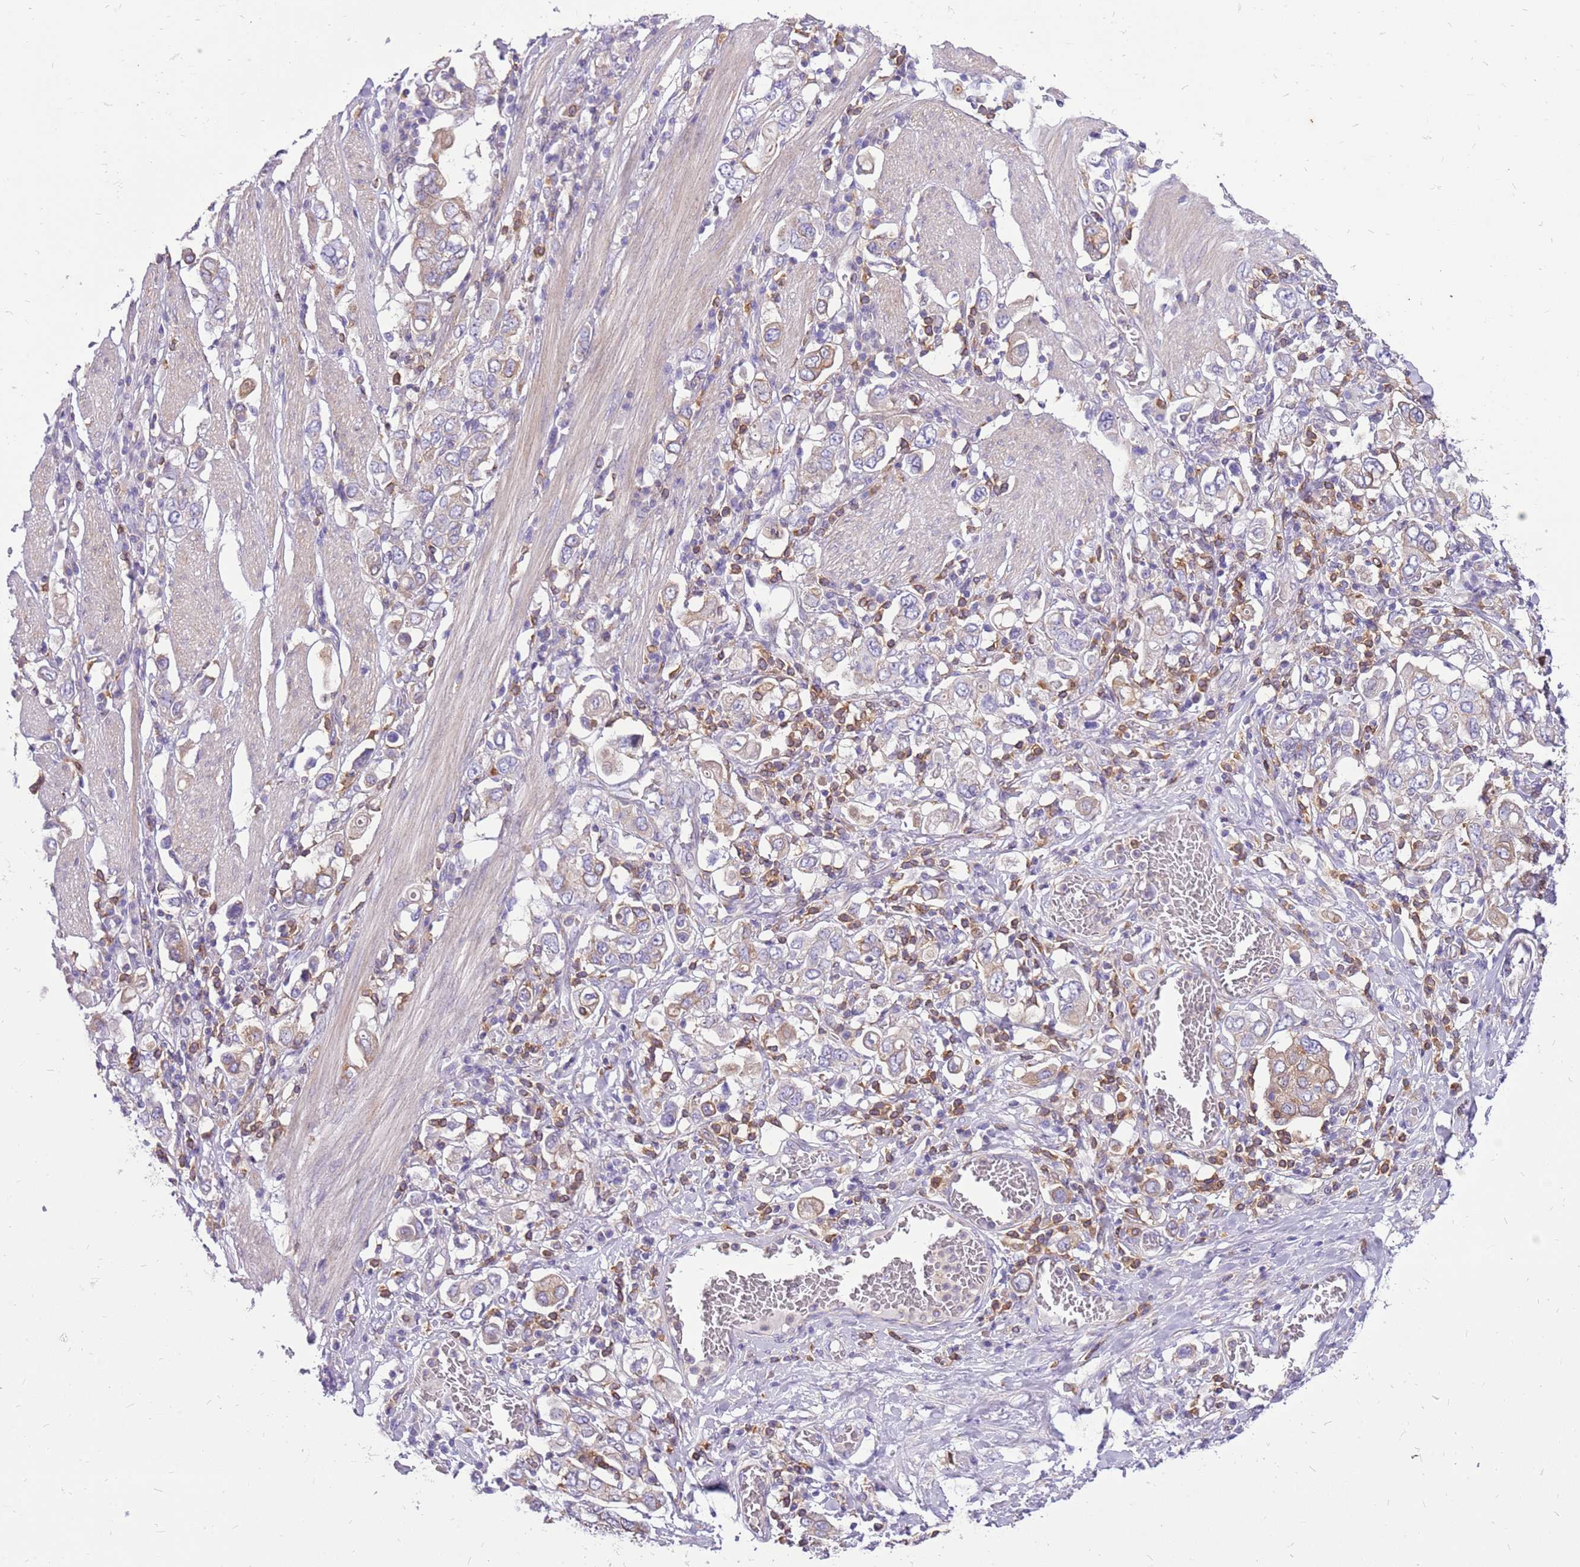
{"staining": {"intensity": "negative", "quantity": "none", "location": "none"}, "tissue": "stomach cancer", "cell_type": "Tumor cells", "image_type": "cancer", "snomed": [{"axis": "morphology", "description": "Adenocarcinoma, NOS"}, {"axis": "topography", "description": "Stomach, upper"}], "caption": "This is a histopathology image of IHC staining of stomach adenocarcinoma, which shows no staining in tumor cells.", "gene": "WDR90", "patient": {"sex": "male", "age": 62}}